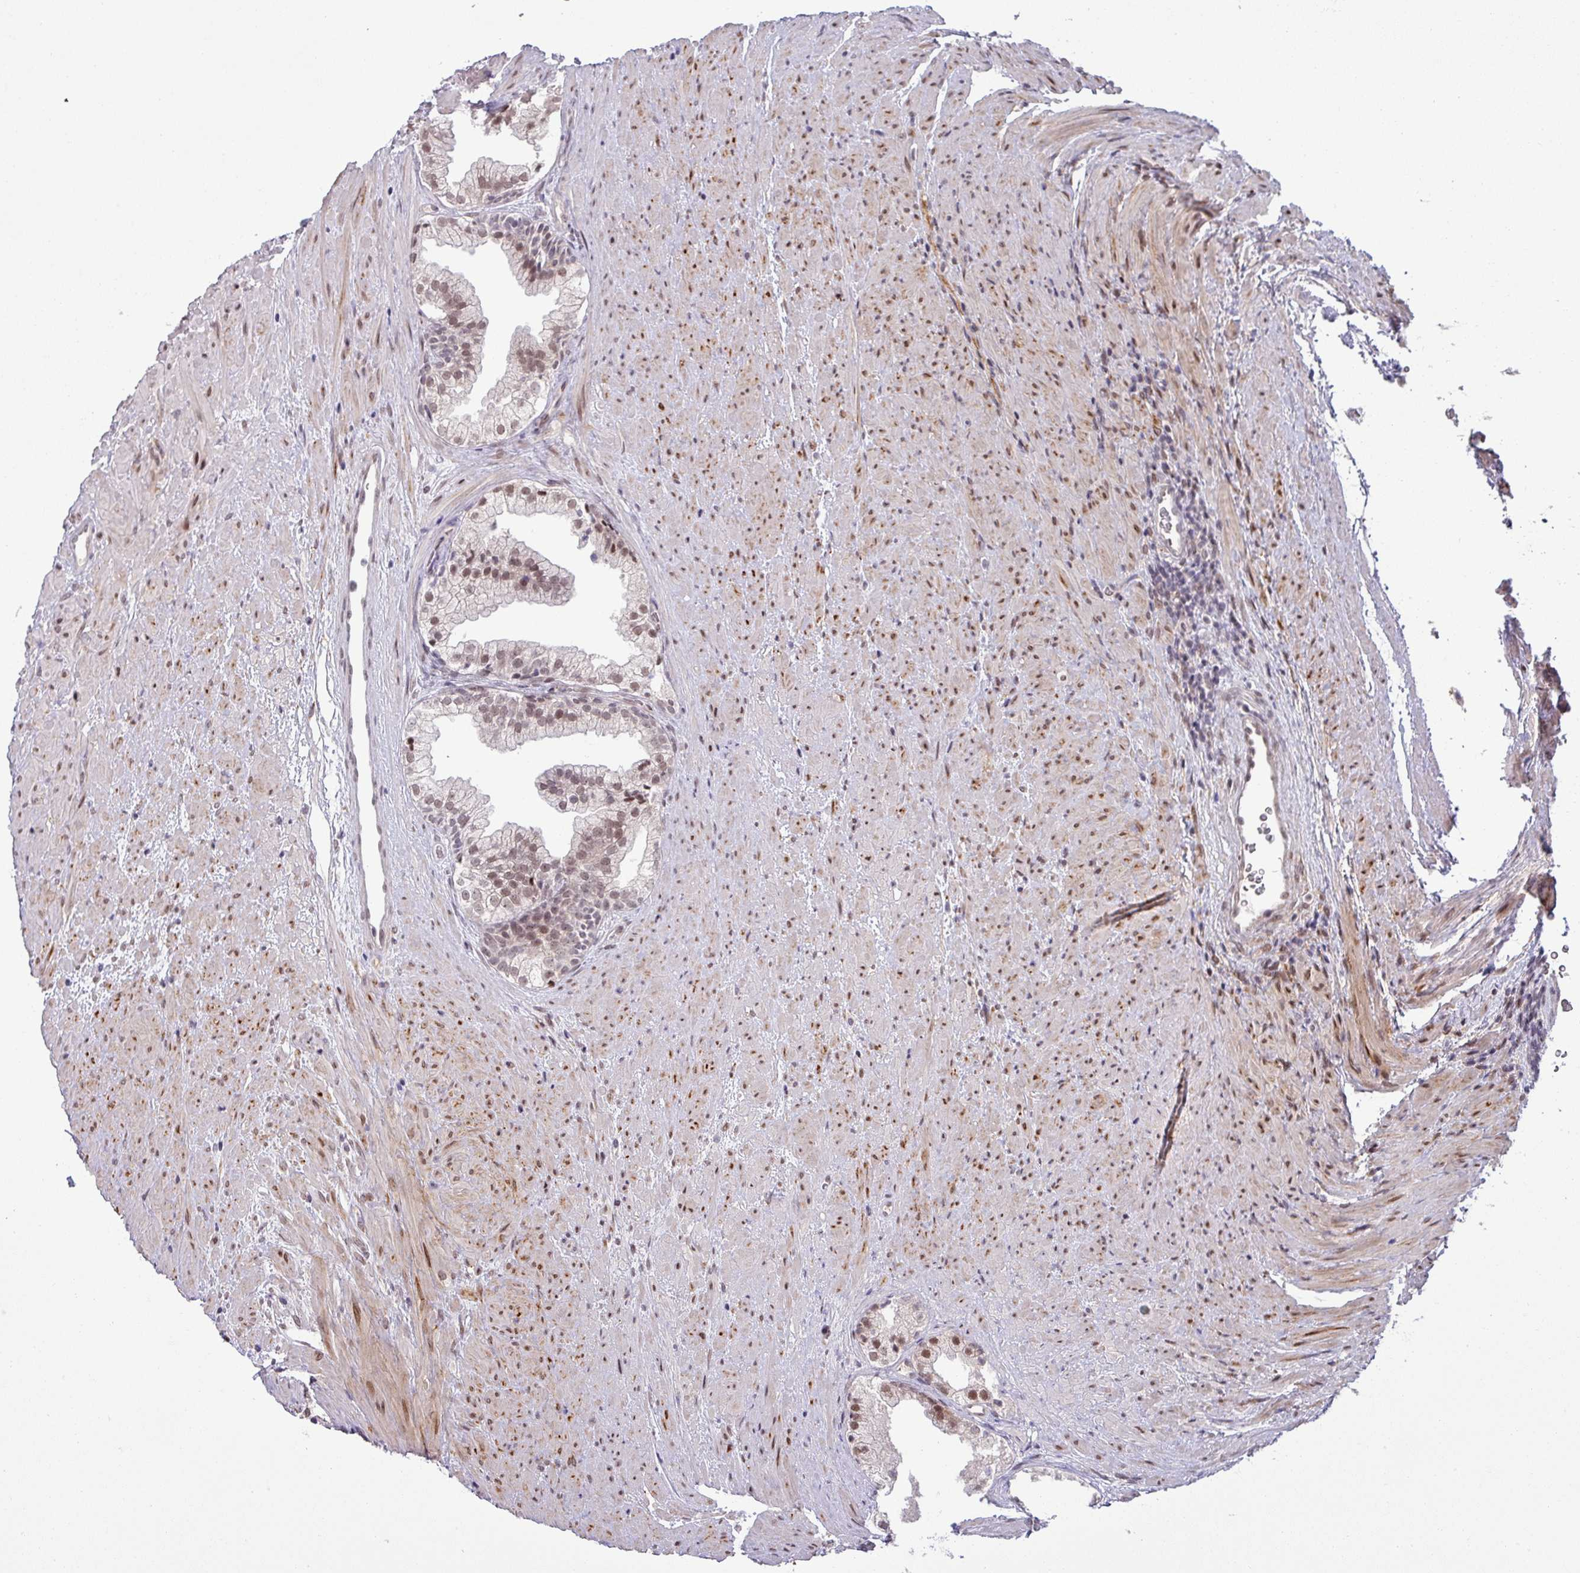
{"staining": {"intensity": "moderate", "quantity": ">75%", "location": "nuclear"}, "tissue": "prostate", "cell_type": "Glandular cells", "image_type": "normal", "snomed": [{"axis": "morphology", "description": "Normal tissue, NOS"}, {"axis": "topography", "description": "Prostate"}], "caption": "Protein expression analysis of normal prostate shows moderate nuclear positivity in approximately >75% of glandular cells. The staining was performed using DAB to visualize the protein expression in brown, while the nuclei were stained in blue with hematoxylin (Magnification: 20x).", "gene": "PTPN20", "patient": {"sex": "male", "age": 76}}